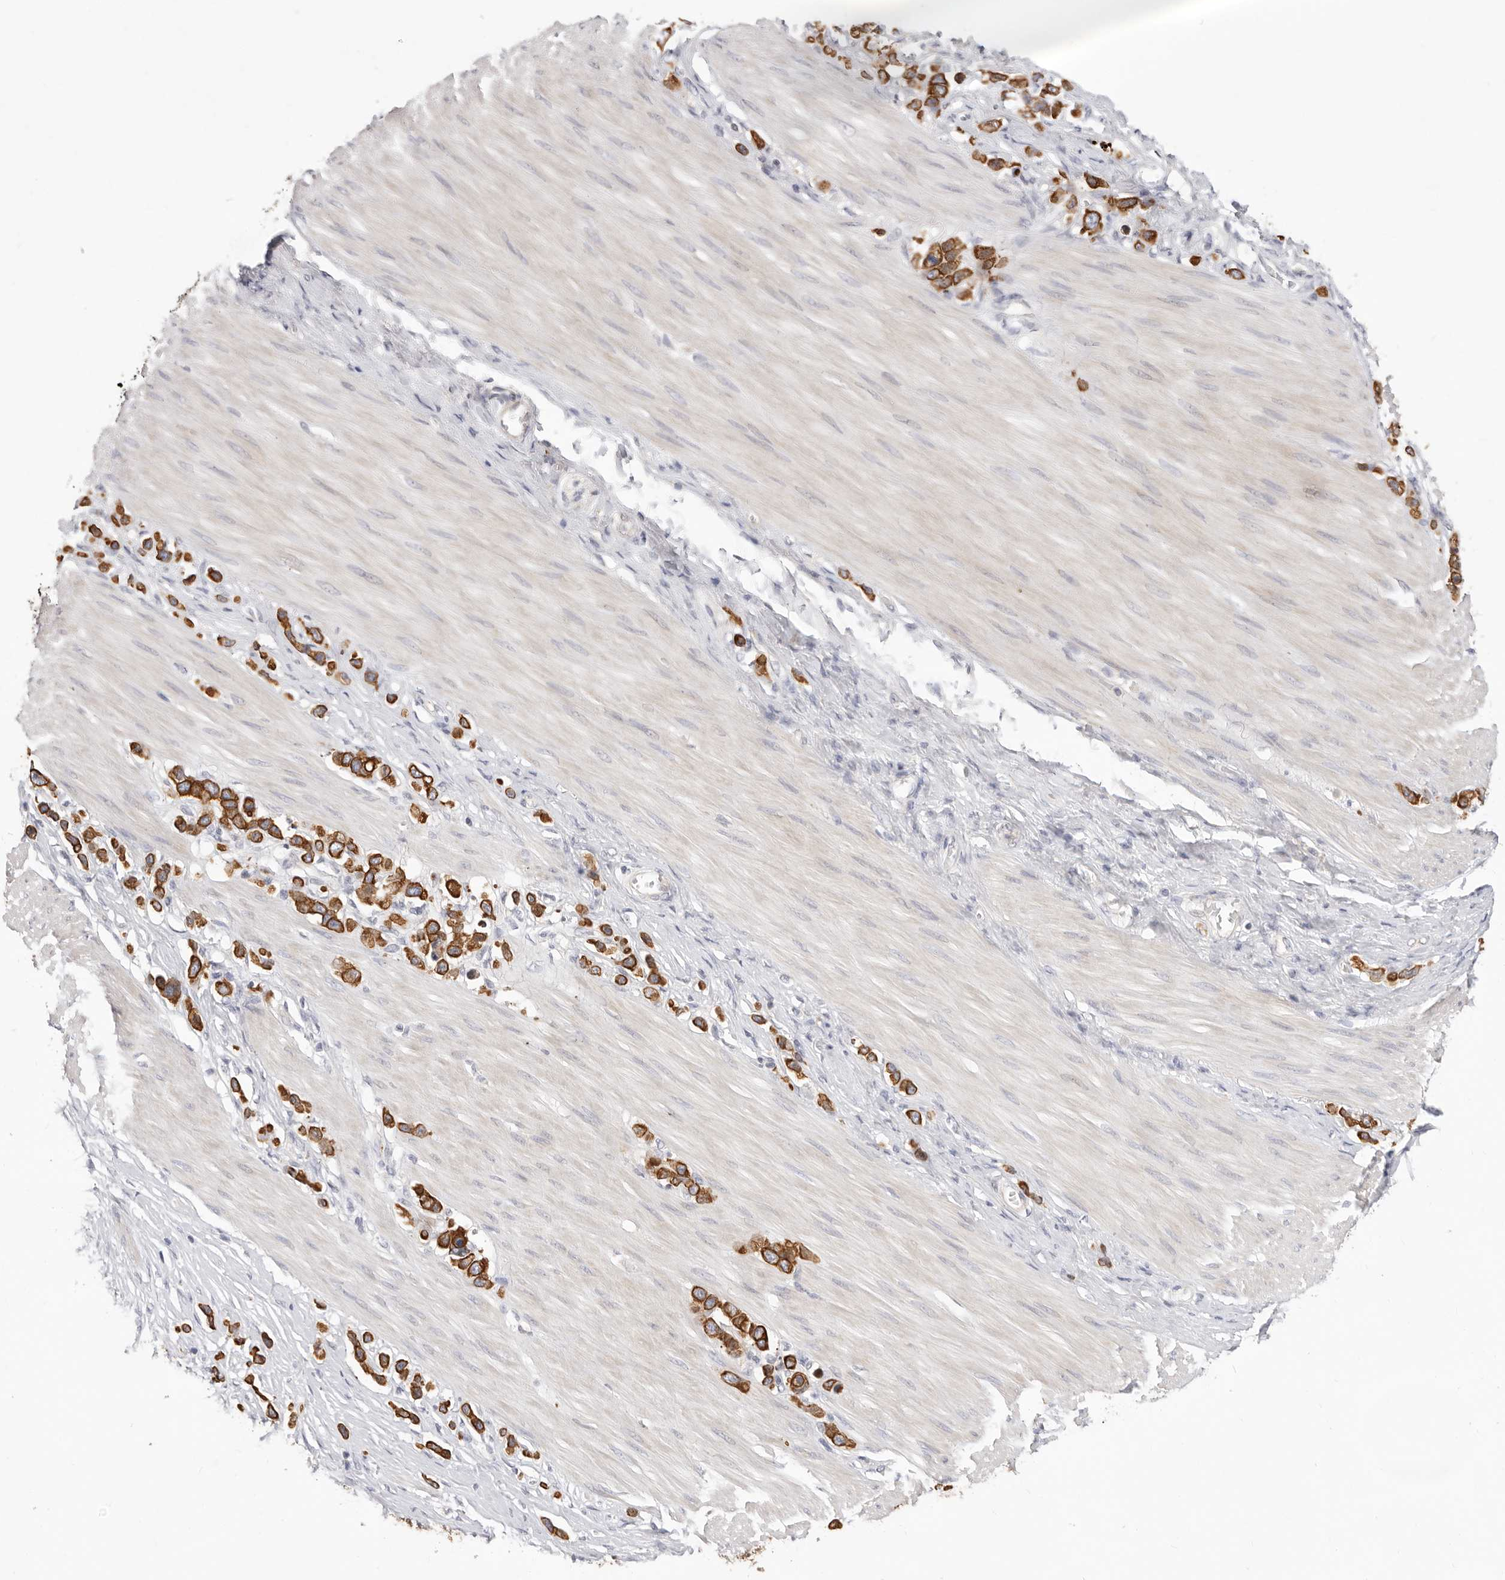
{"staining": {"intensity": "strong", "quantity": ">75%", "location": "cytoplasmic/membranous"}, "tissue": "stomach cancer", "cell_type": "Tumor cells", "image_type": "cancer", "snomed": [{"axis": "morphology", "description": "Adenocarcinoma, NOS"}, {"axis": "topography", "description": "Stomach"}], "caption": "Immunohistochemistry (IHC) staining of stomach cancer, which exhibits high levels of strong cytoplasmic/membranous staining in about >75% of tumor cells indicating strong cytoplasmic/membranous protein staining. The staining was performed using DAB (3,3'-diaminobenzidine) (brown) for protein detection and nuclei were counterstained in hematoxylin (blue).", "gene": "USH1C", "patient": {"sex": "female", "age": 65}}